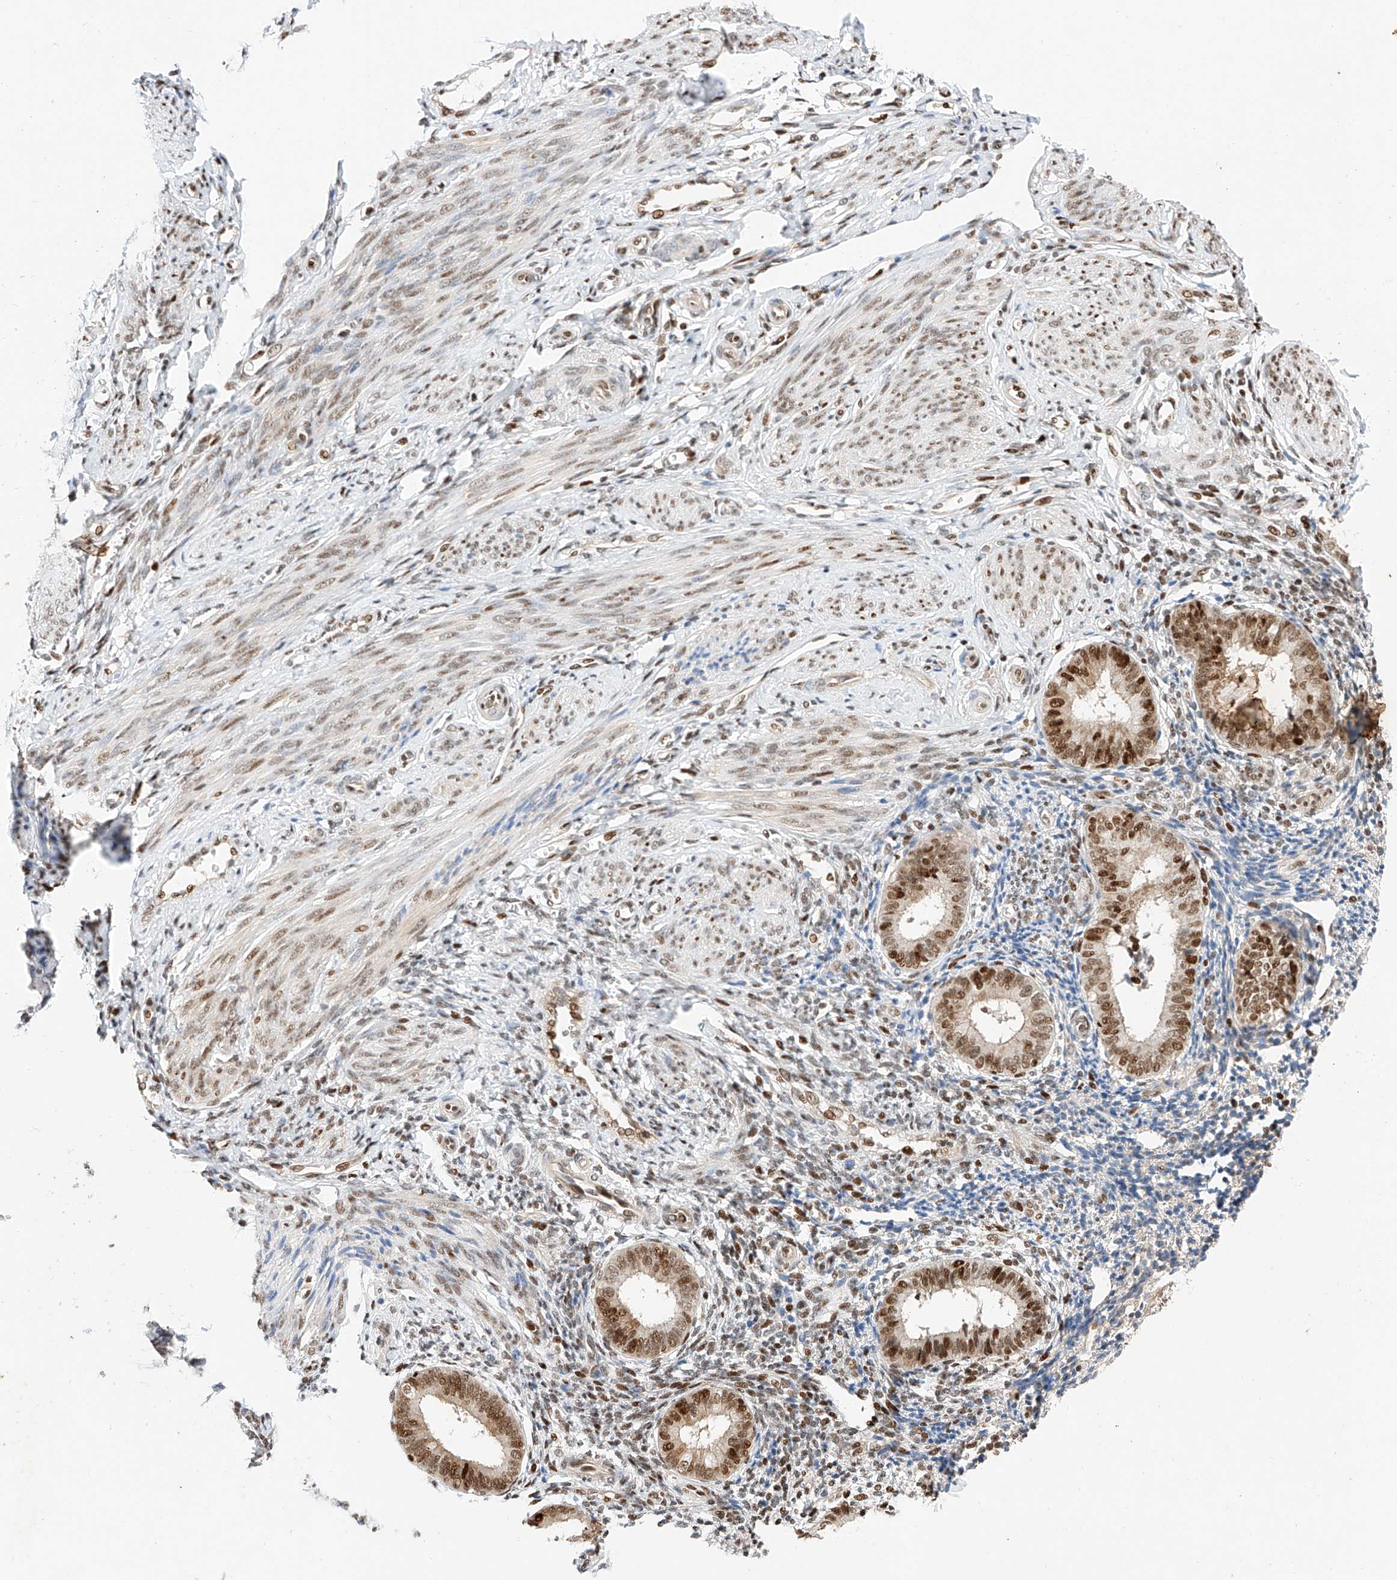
{"staining": {"intensity": "negative", "quantity": "none", "location": "none"}, "tissue": "endometrium", "cell_type": "Cells in endometrial stroma", "image_type": "normal", "snomed": [{"axis": "morphology", "description": "Normal tissue, NOS"}, {"axis": "topography", "description": "Uterus"}, {"axis": "topography", "description": "Endometrium"}], "caption": "Cells in endometrial stroma are negative for brown protein staining in benign endometrium.", "gene": "HDAC9", "patient": {"sex": "female", "age": 48}}